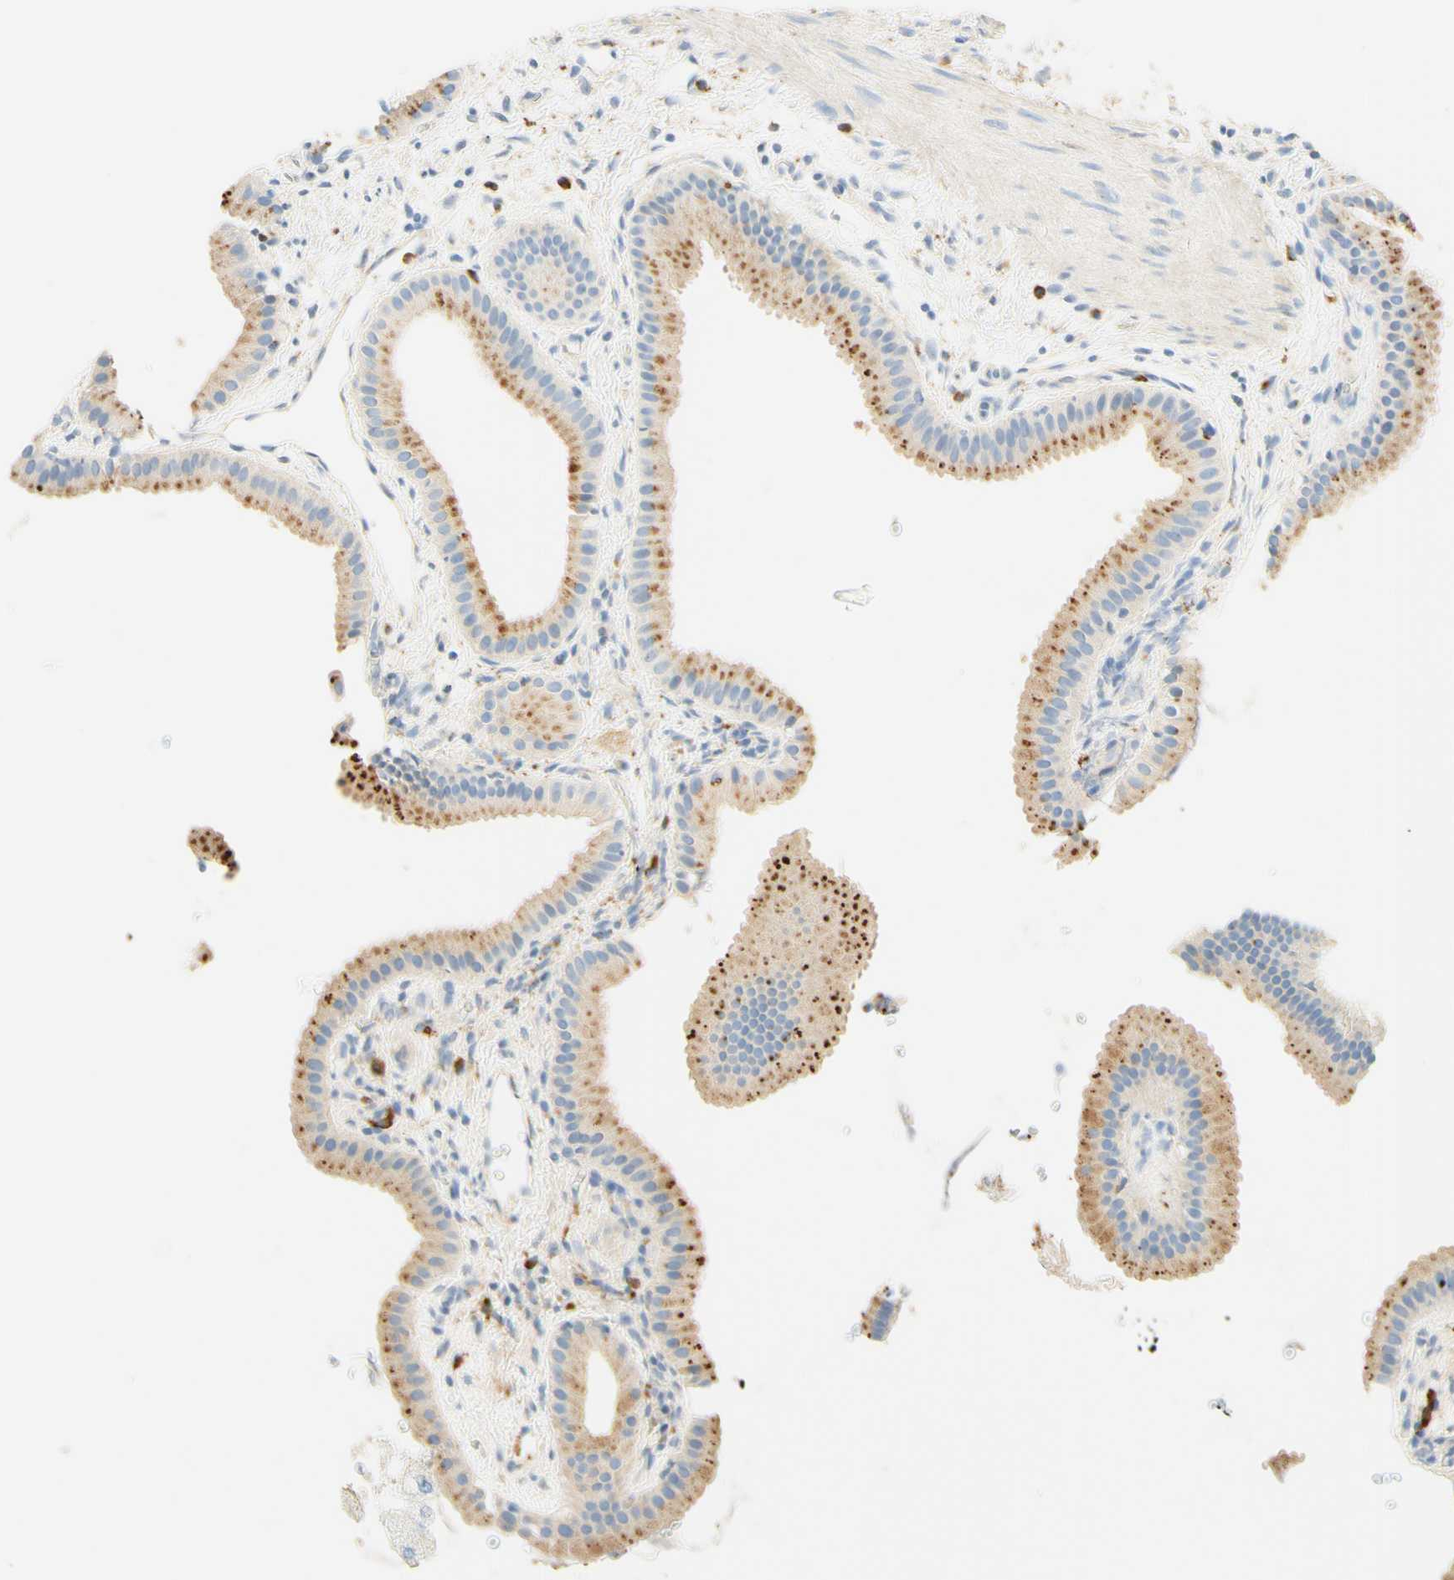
{"staining": {"intensity": "moderate", "quantity": "25%-75%", "location": "cytoplasmic/membranous"}, "tissue": "gallbladder", "cell_type": "Glandular cells", "image_type": "normal", "snomed": [{"axis": "morphology", "description": "Normal tissue, NOS"}, {"axis": "topography", "description": "Gallbladder"}], "caption": "Immunohistochemistry (IHC) (DAB (3,3'-diaminobenzidine)) staining of unremarkable gallbladder shows moderate cytoplasmic/membranous protein staining in approximately 25%-75% of glandular cells. The protein of interest is shown in brown color, while the nuclei are stained blue.", "gene": "CD63", "patient": {"sex": "female", "age": 64}}